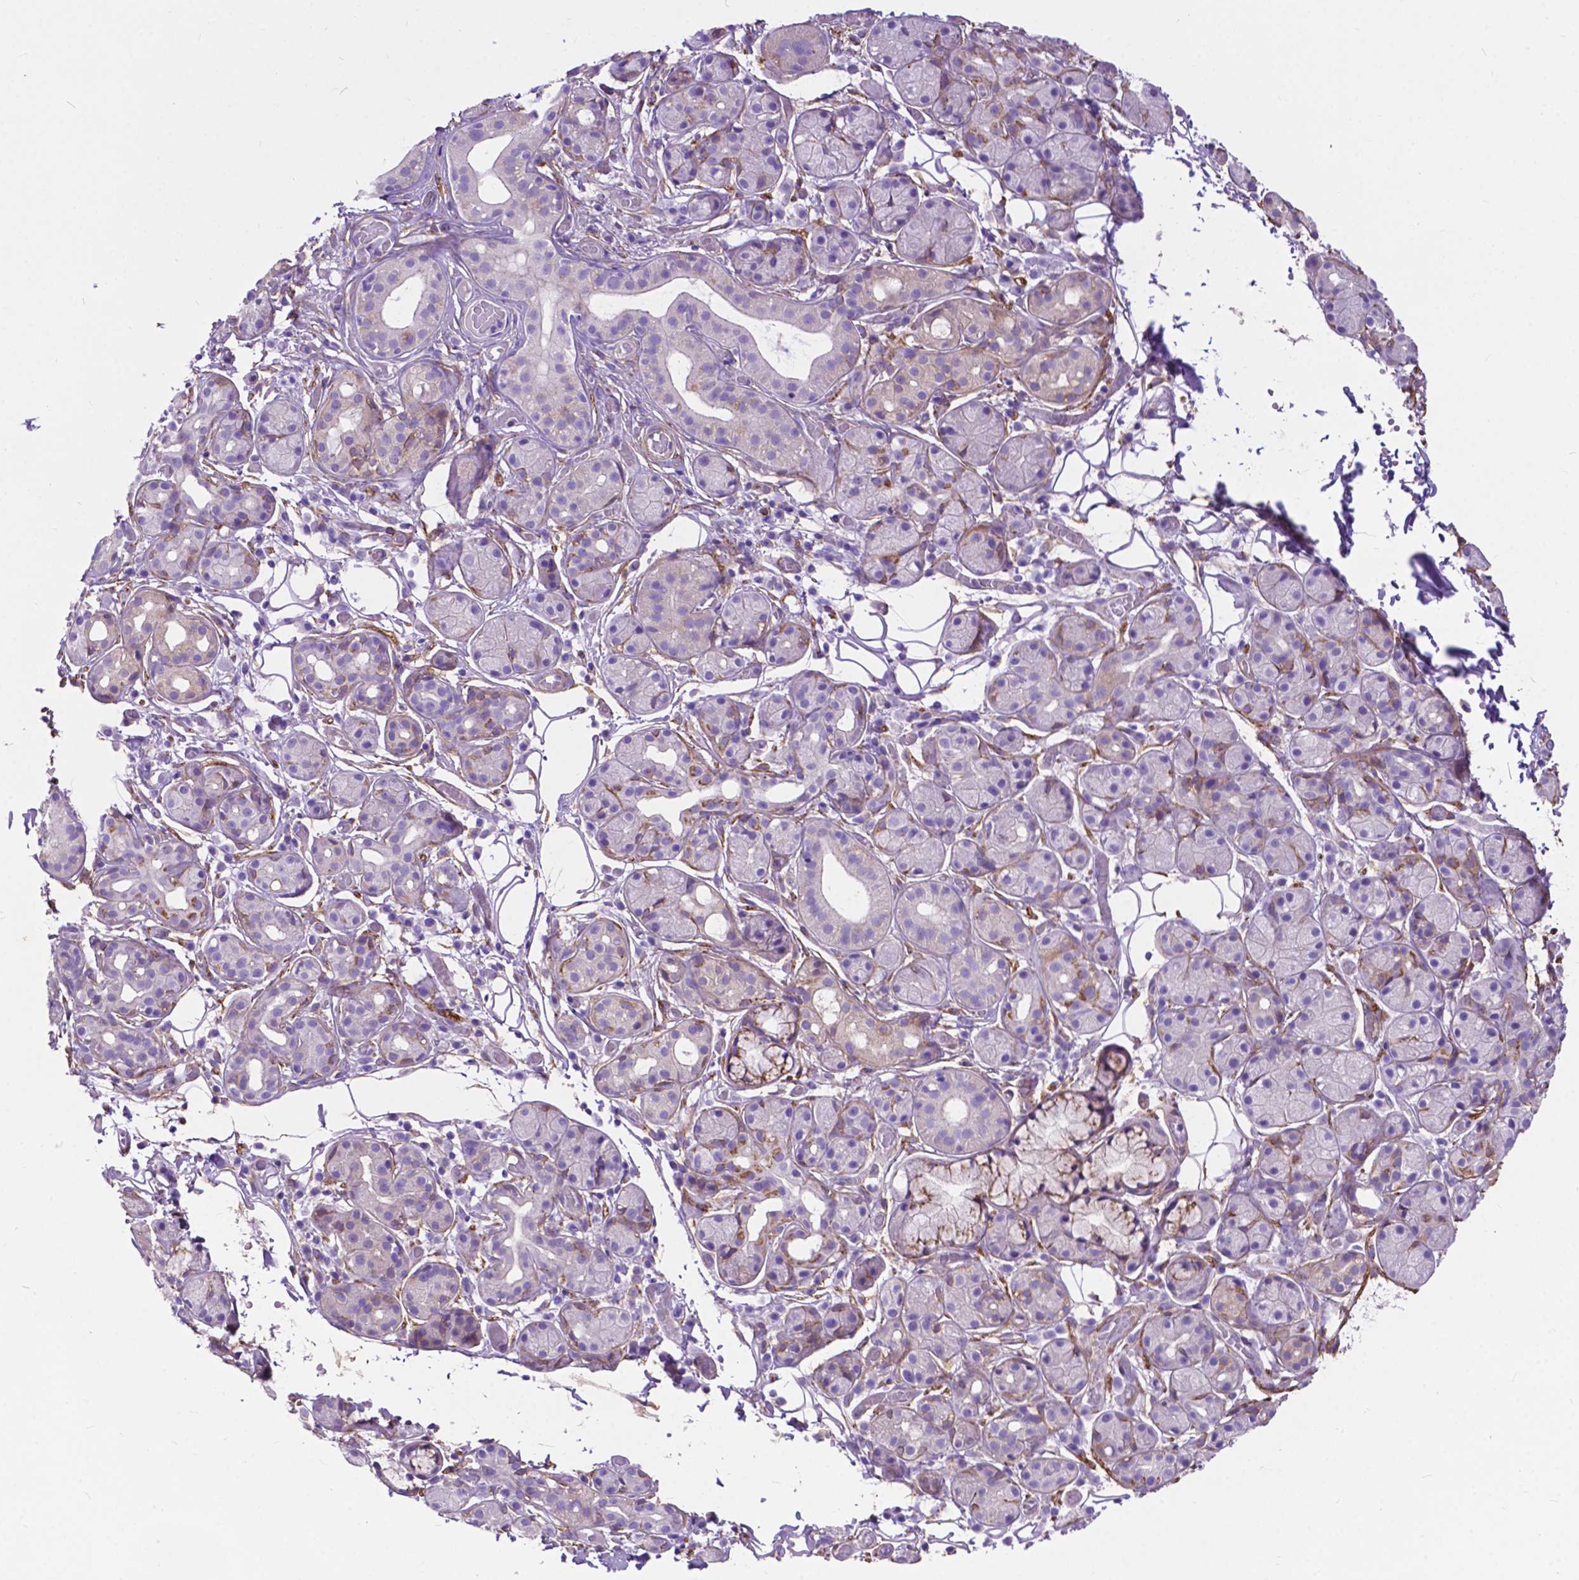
{"staining": {"intensity": "negative", "quantity": "none", "location": "none"}, "tissue": "salivary gland", "cell_type": "Glandular cells", "image_type": "normal", "snomed": [{"axis": "morphology", "description": "Normal tissue, NOS"}, {"axis": "topography", "description": "Salivary gland"}, {"axis": "topography", "description": "Peripheral nerve tissue"}], "caption": "Immunohistochemistry micrograph of unremarkable salivary gland: salivary gland stained with DAB (3,3'-diaminobenzidine) displays no significant protein expression in glandular cells.", "gene": "PCDHA12", "patient": {"sex": "male", "age": 71}}